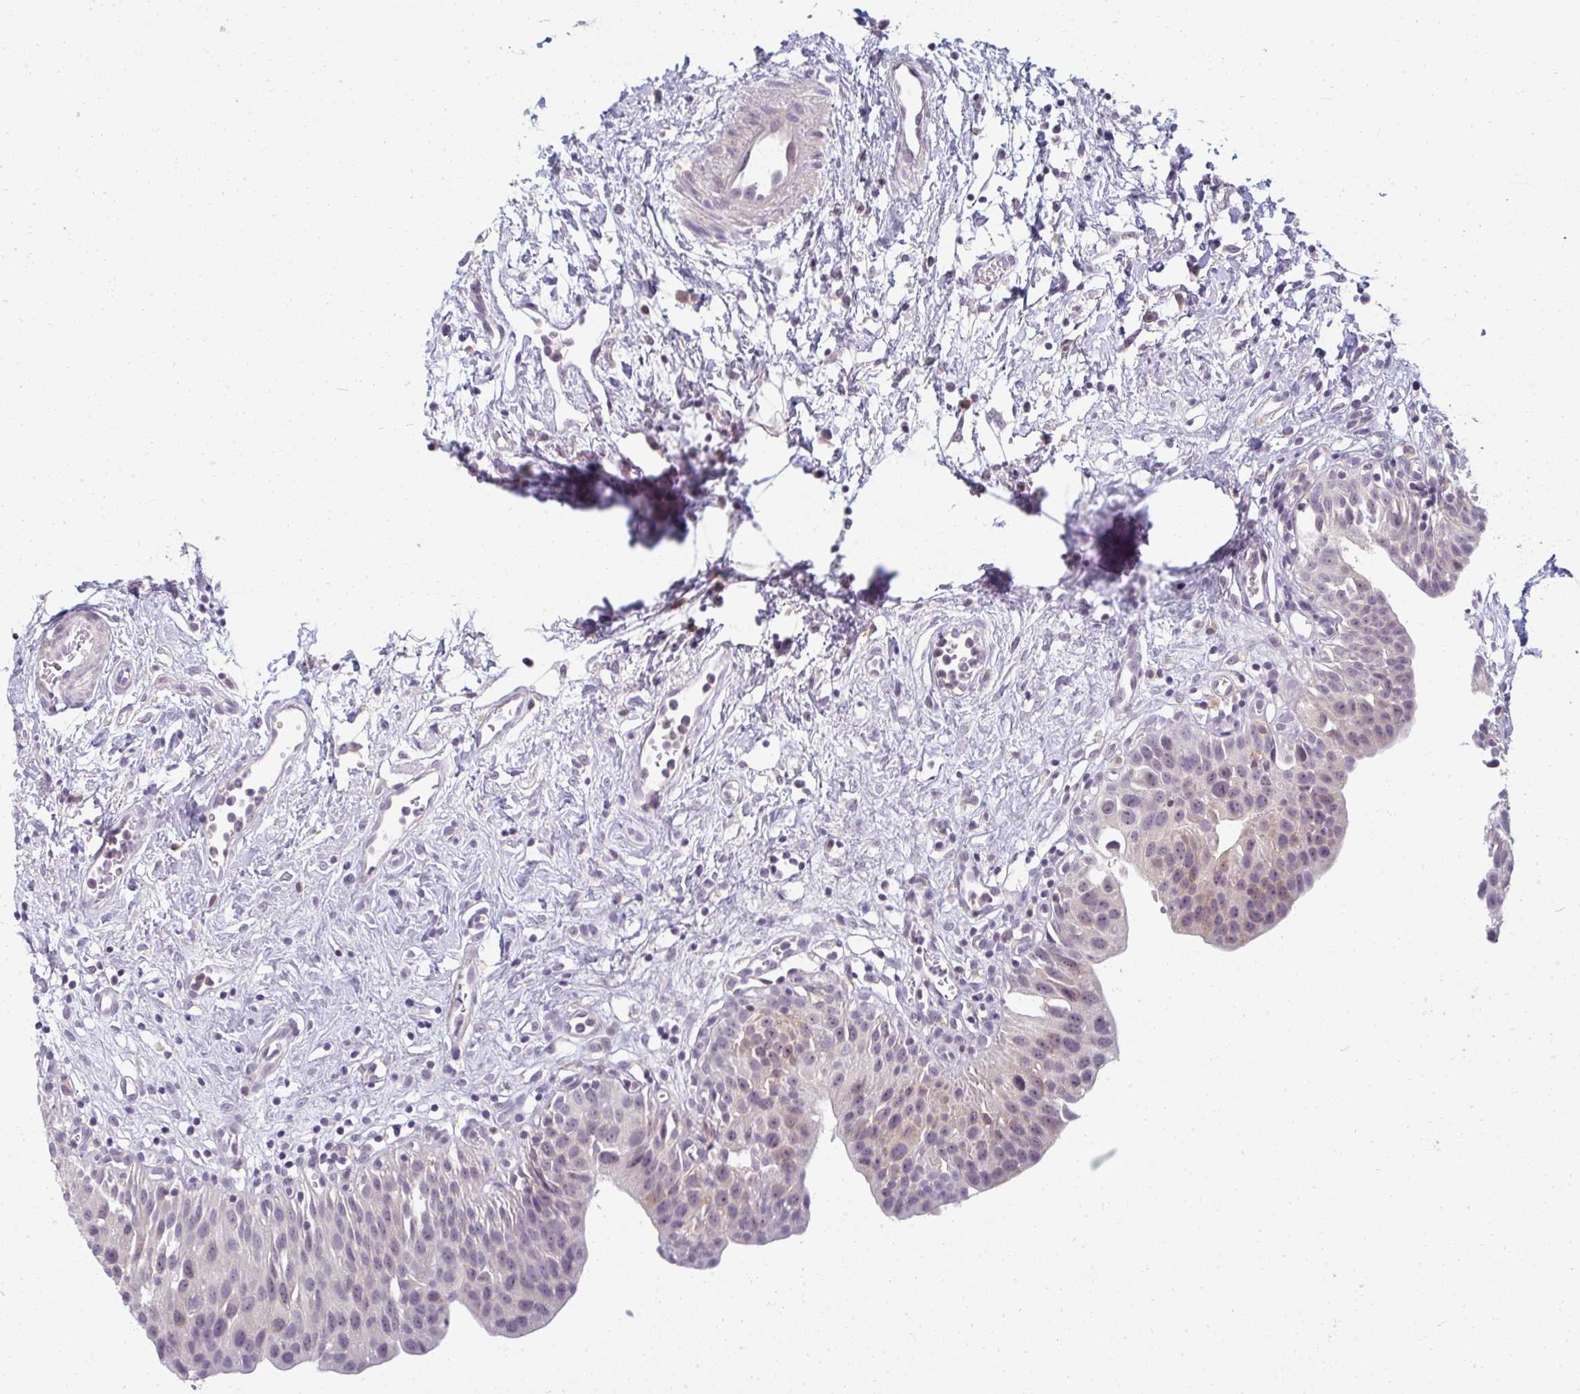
{"staining": {"intensity": "weak", "quantity": "25%-75%", "location": "nuclear"}, "tissue": "urinary bladder", "cell_type": "Urothelial cells", "image_type": "normal", "snomed": [{"axis": "morphology", "description": "Normal tissue, NOS"}, {"axis": "topography", "description": "Urinary bladder"}], "caption": "This micrograph displays normal urinary bladder stained with immunohistochemistry to label a protein in brown. The nuclear of urothelial cells show weak positivity for the protein. Nuclei are counter-stained blue.", "gene": "PPFIA4", "patient": {"sex": "male", "age": 51}}